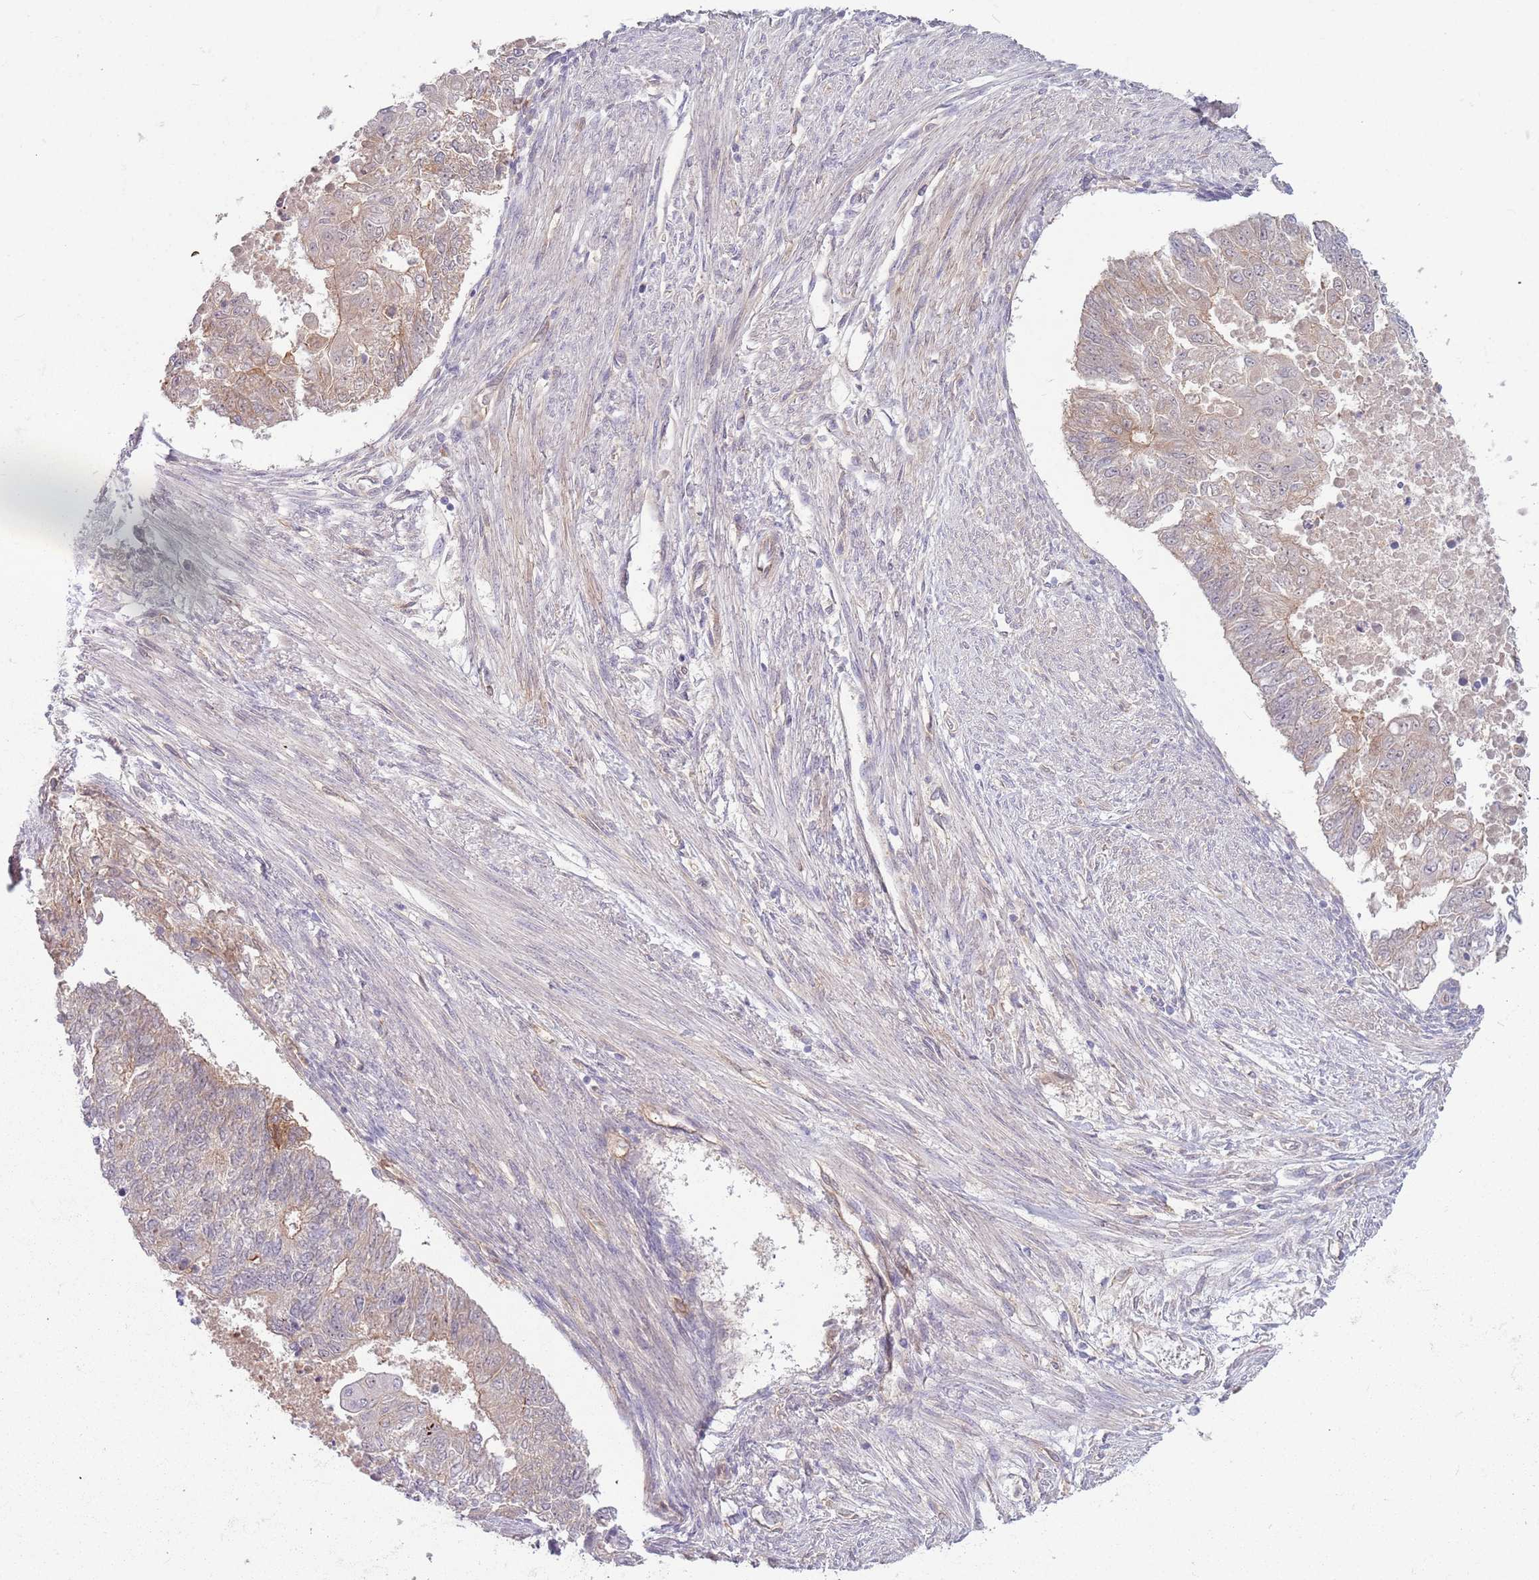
{"staining": {"intensity": "weak", "quantity": "25%-75%", "location": "cytoplasmic/membranous"}, "tissue": "endometrial cancer", "cell_type": "Tumor cells", "image_type": "cancer", "snomed": [{"axis": "morphology", "description": "Adenocarcinoma, NOS"}, {"axis": "topography", "description": "Endometrium"}], "caption": "A brown stain shows weak cytoplasmic/membranous staining of a protein in endometrial adenocarcinoma tumor cells. (IHC, brightfield microscopy, high magnification).", "gene": "SAV1", "patient": {"sex": "female", "age": 32}}